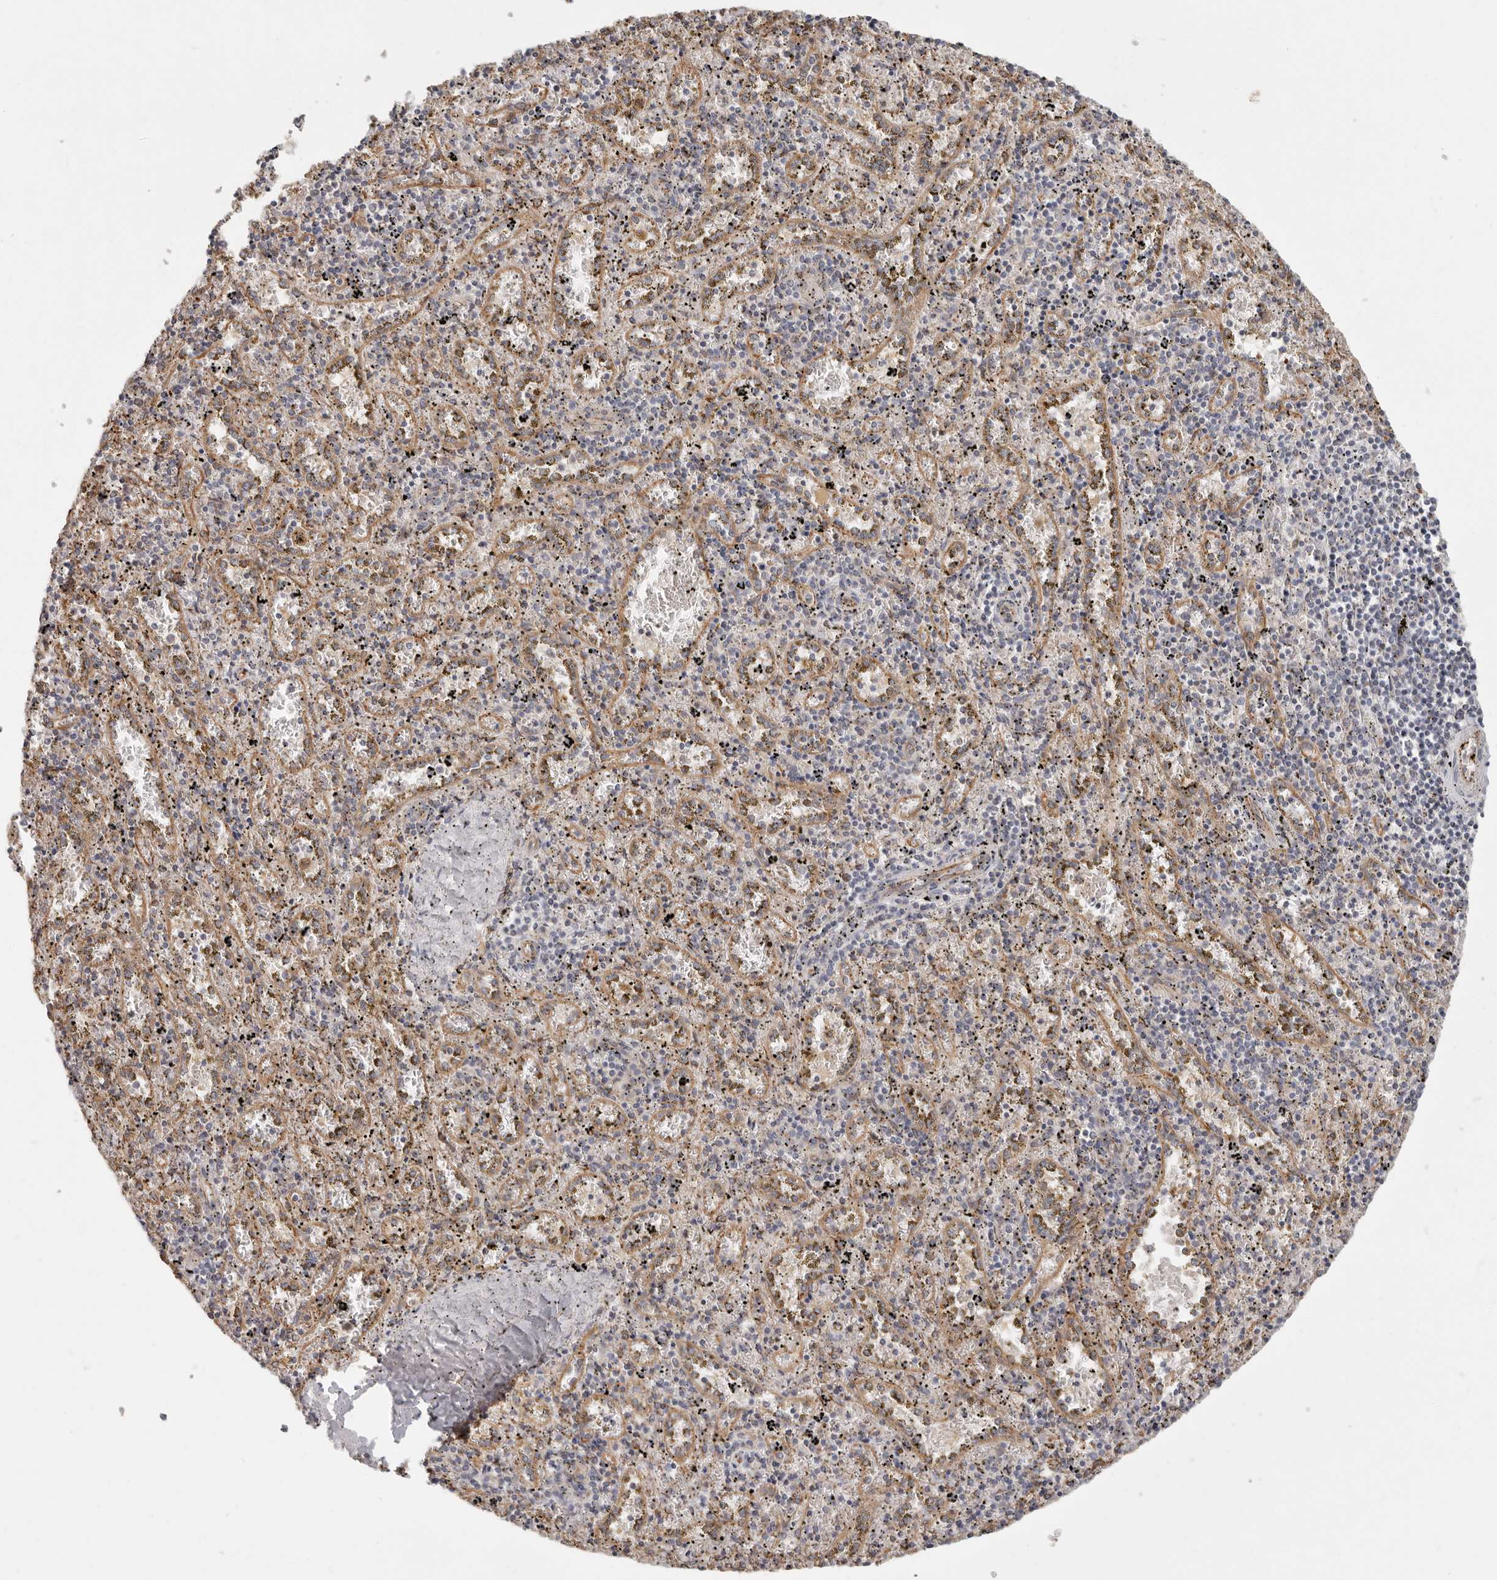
{"staining": {"intensity": "negative", "quantity": "none", "location": "none"}, "tissue": "spleen", "cell_type": "Cells in red pulp", "image_type": "normal", "snomed": [{"axis": "morphology", "description": "Normal tissue, NOS"}, {"axis": "topography", "description": "Spleen"}], "caption": "Immunohistochemical staining of benign spleen exhibits no significant expression in cells in red pulp. (Stains: DAB (3,3'-diaminobenzidine) immunohistochemistry (IHC) with hematoxylin counter stain, Microscopy: brightfield microscopy at high magnification).", "gene": "SPRING1", "patient": {"sex": "male", "age": 11}}